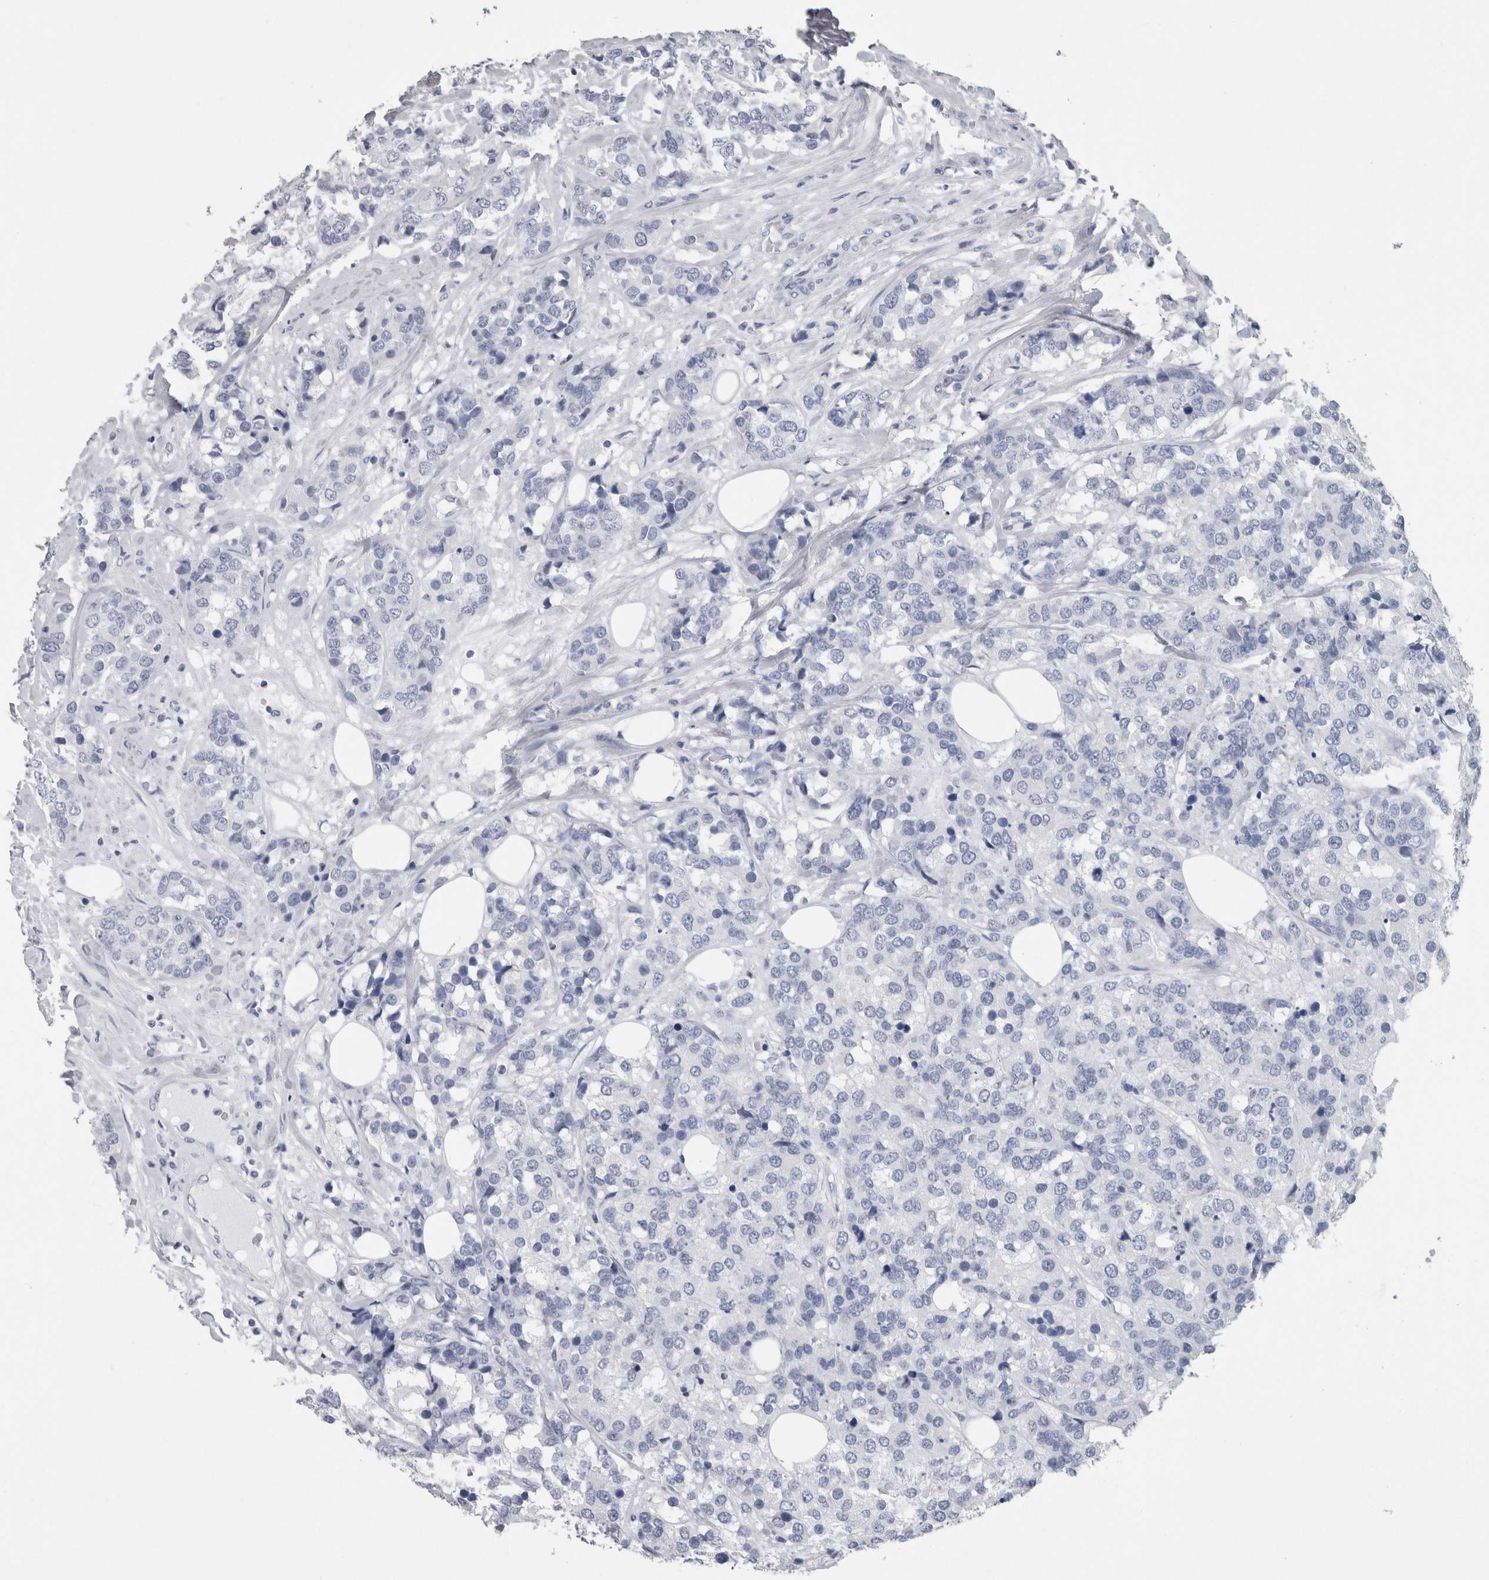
{"staining": {"intensity": "negative", "quantity": "none", "location": "none"}, "tissue": "breast cancer", "cell_type": "Tumor cells", "image_type": "cancer", "snomed": [{"axis": "morphology", "description": "Lobular carcinoma"}, {"axis": "topography", "description": "Breast"}], "caption": "Tumor cells show no significant protein positivity in breast cancer (lobular carcinoma).", "gene": "CA8", "patient": {"sex": "female", "age": 59}}